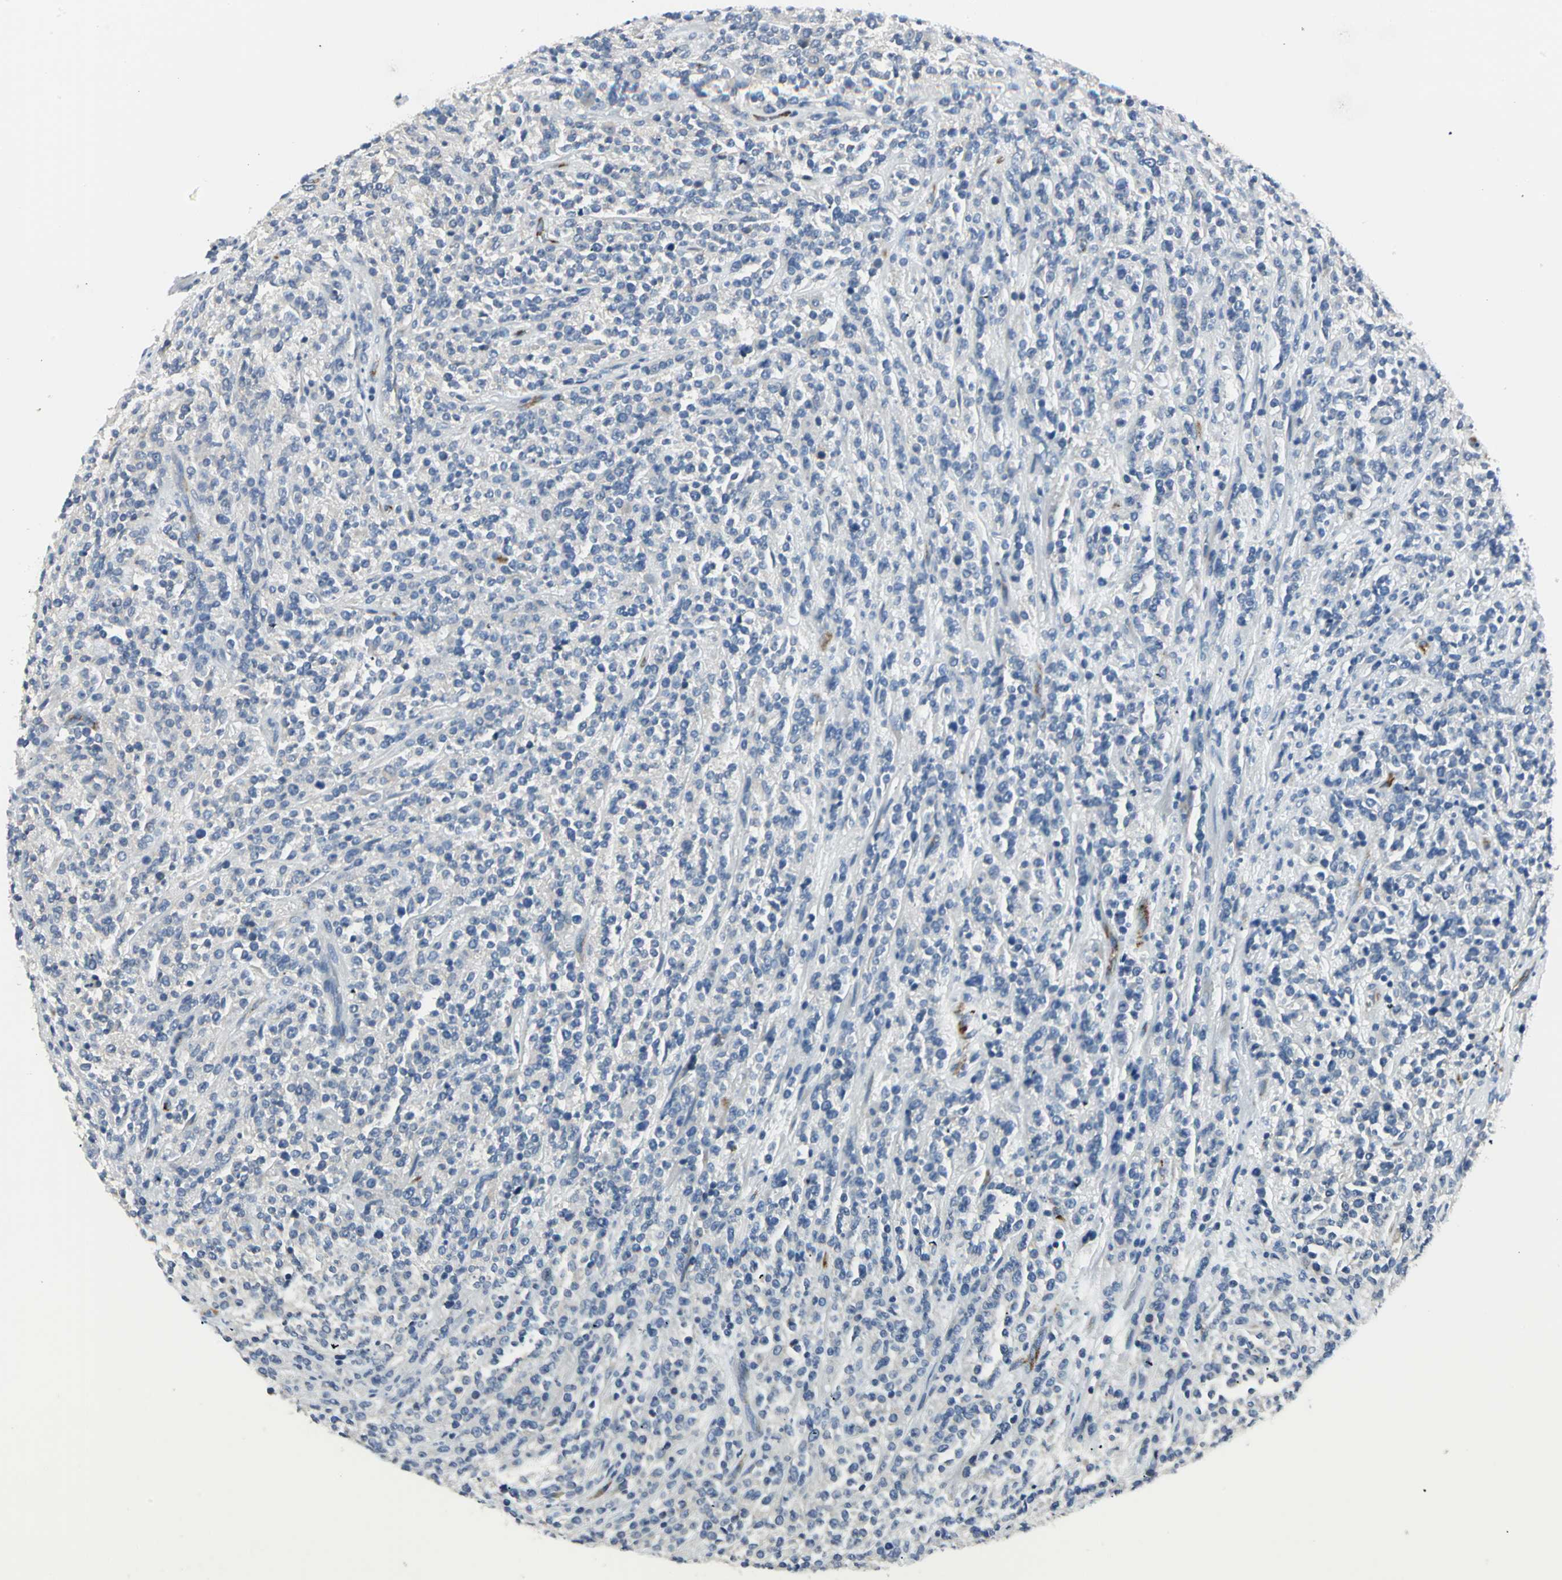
{"staining": {"intensity": "negative", "quantity": "none", "location": "none"}, "tissue": "lymphoma", "cell_type": "Tumor cells", "image_type": "cancer", "snomed": [{"axis": "morphology", "description": "Malignant lymphoma, non-Hodgkin's type, High grade"}, {"axis": "topography", "description": "Soft tissue"}], "caption": "This micrograph is of malignant lymphoma, non-Hodgkin's type (high-grade) stained with immunohistochemistry to label a protein in brown with the nuclei are counter-stained blue. There is no staining in tumor cells.", "gene": "B3GNT2", "patient": {"sex": "male", "age": 18}}